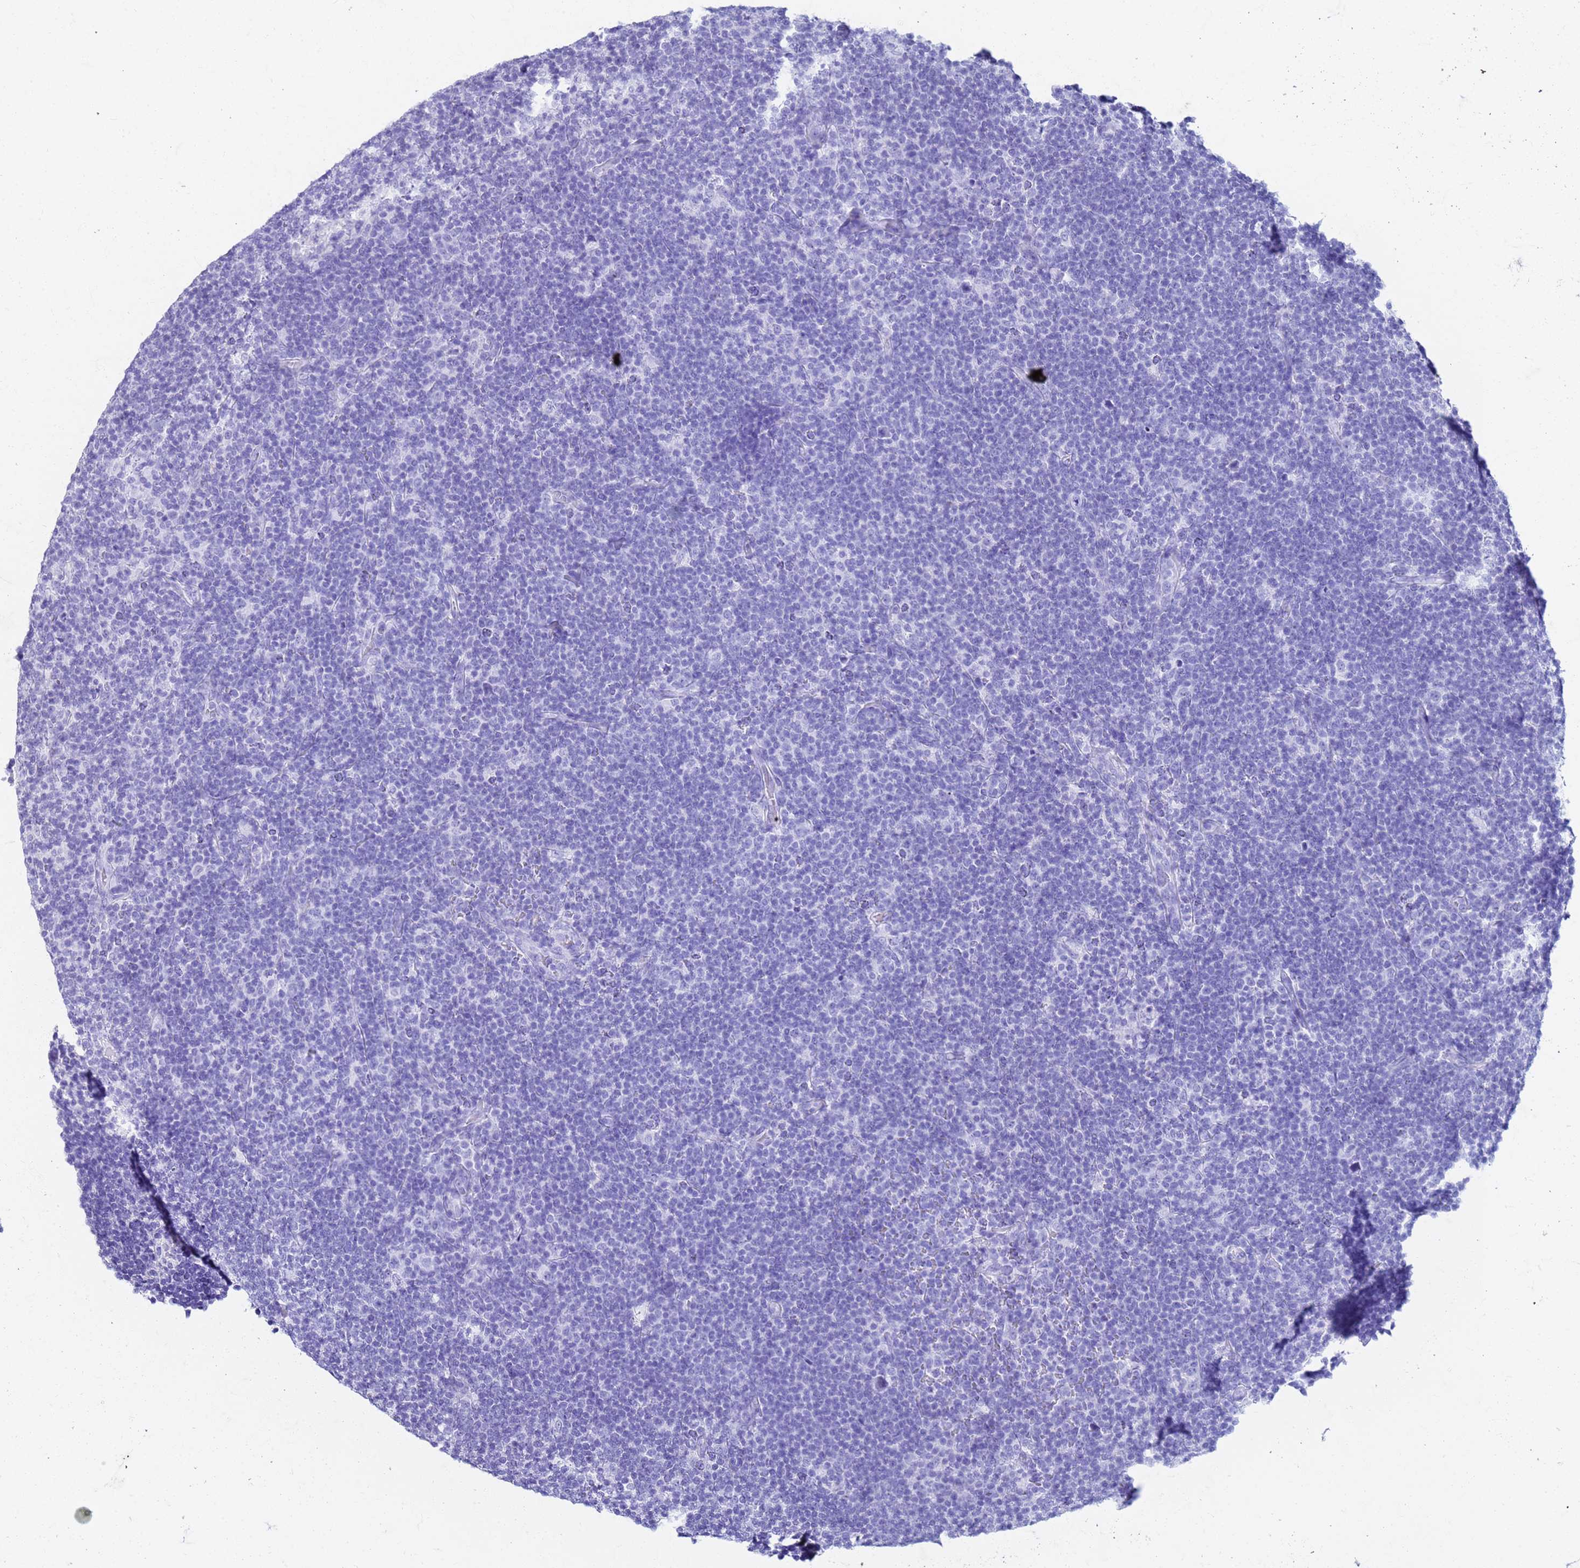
{"staining": {"intensity": "negative", "quantity": "none", "location": "none"}, "tissue": "lymphoma", "cell_type": "Tumor cells", "image_type": "cancer", "snomed": [{"axis": "morphology", "description": "Hodgkin's disease, NOS"}, {"axis": "topography", "description": "Lymph node"}], "caption": "There is no significant expression in tumor cells of lymphoma.", "gene": "SLC25A15", "patient": {"sex": "female", "age": 57}}